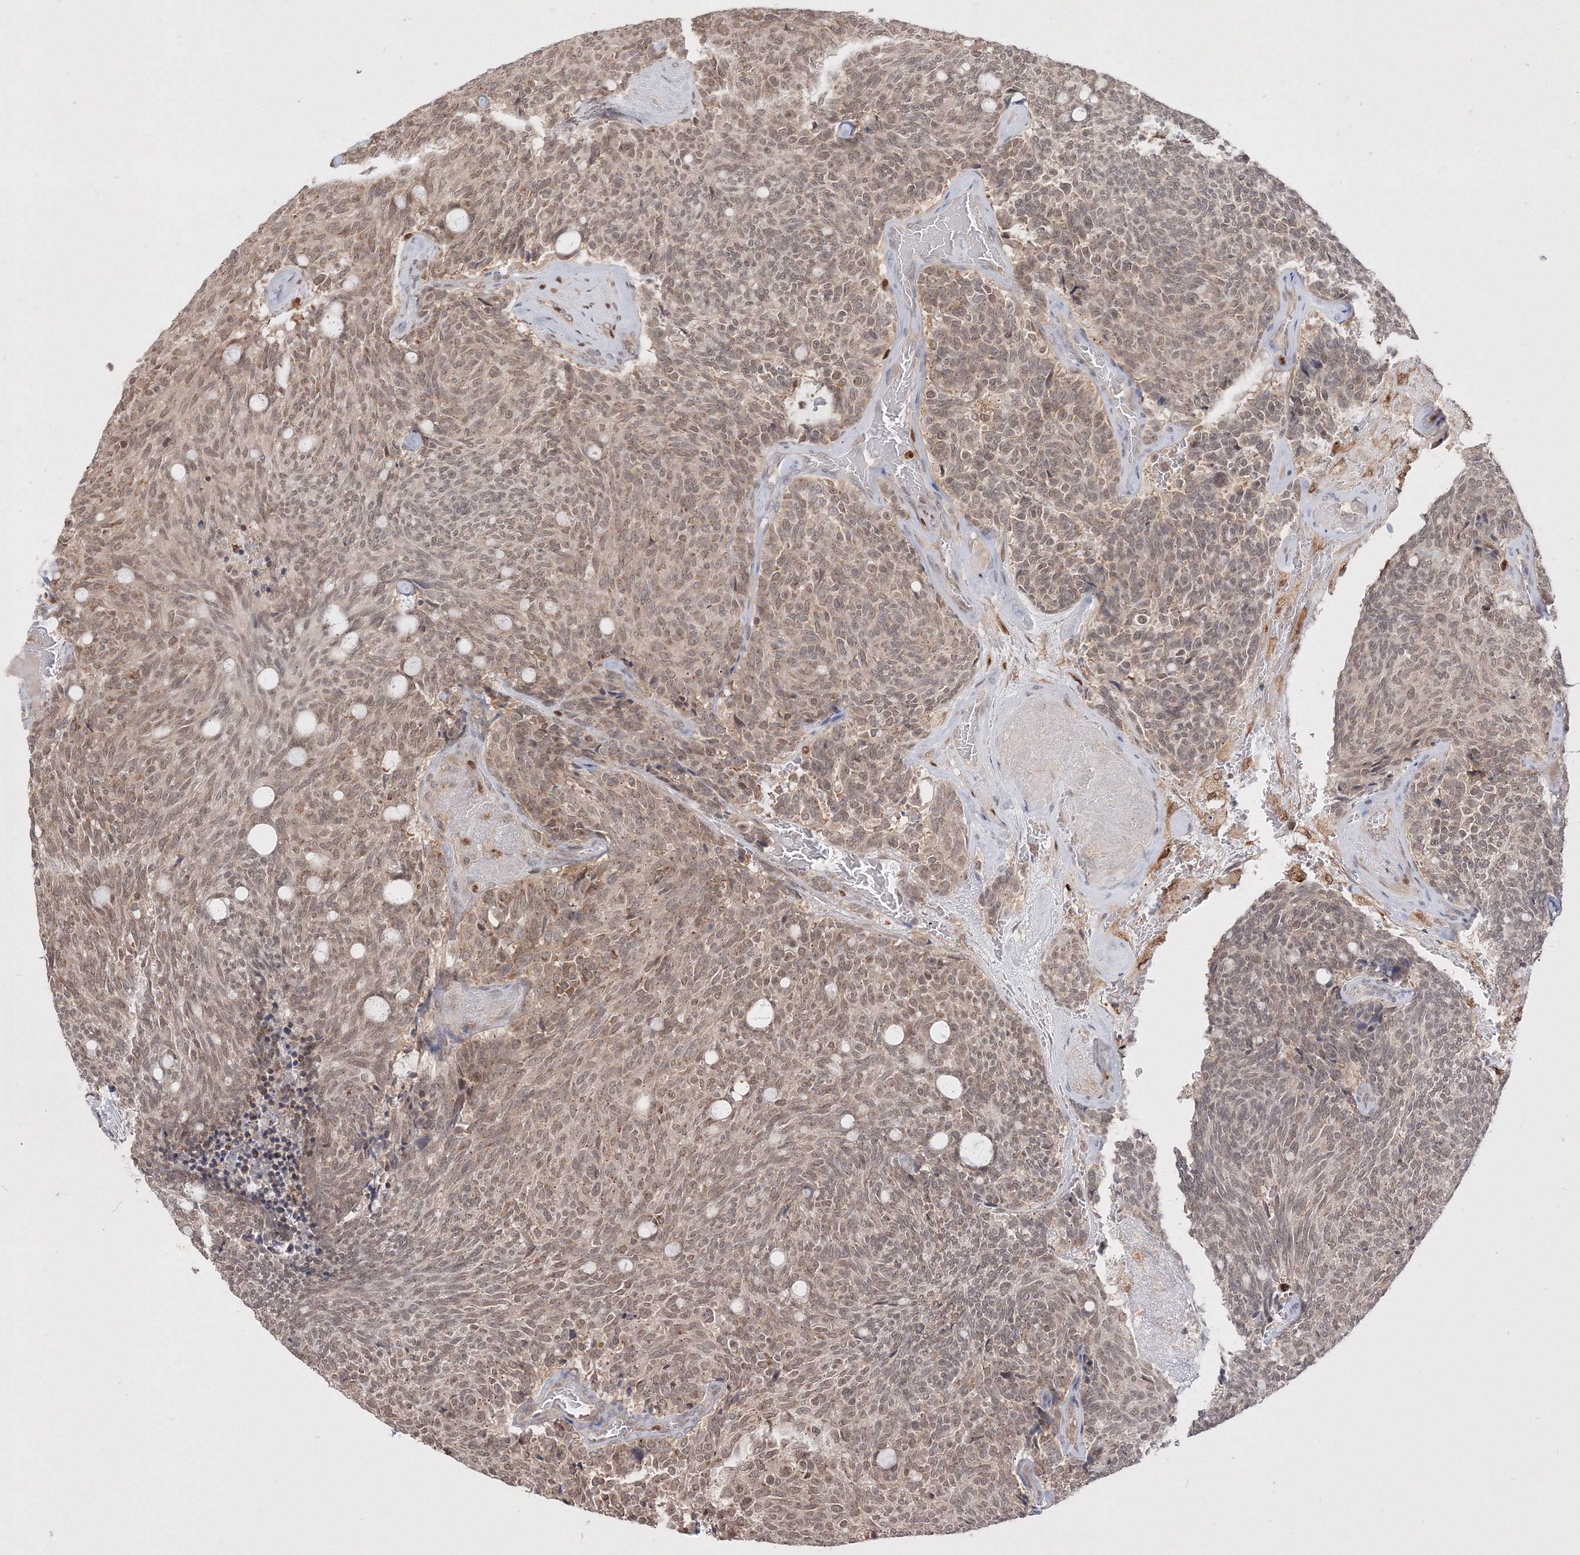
{"staining": {"intensity": "weak", "quantity": ">75%", "location": "nuclear"}, "tissue": "carcinoid", "cell_type": "Tumor cells", "image_type": "cancer", "snomed": [{"axis": "morphology", "description": "Carcinoid, malignant, NOS"}, {"axis": "topography", "description": "Pancreas"}], "caption": "Protein staining of carcinoid tissue reveals weak nuclear staining in approximately >75% of tumor cells.", "gene": "TMEM50B", "patient": {"sex": "female", "age": 54}}